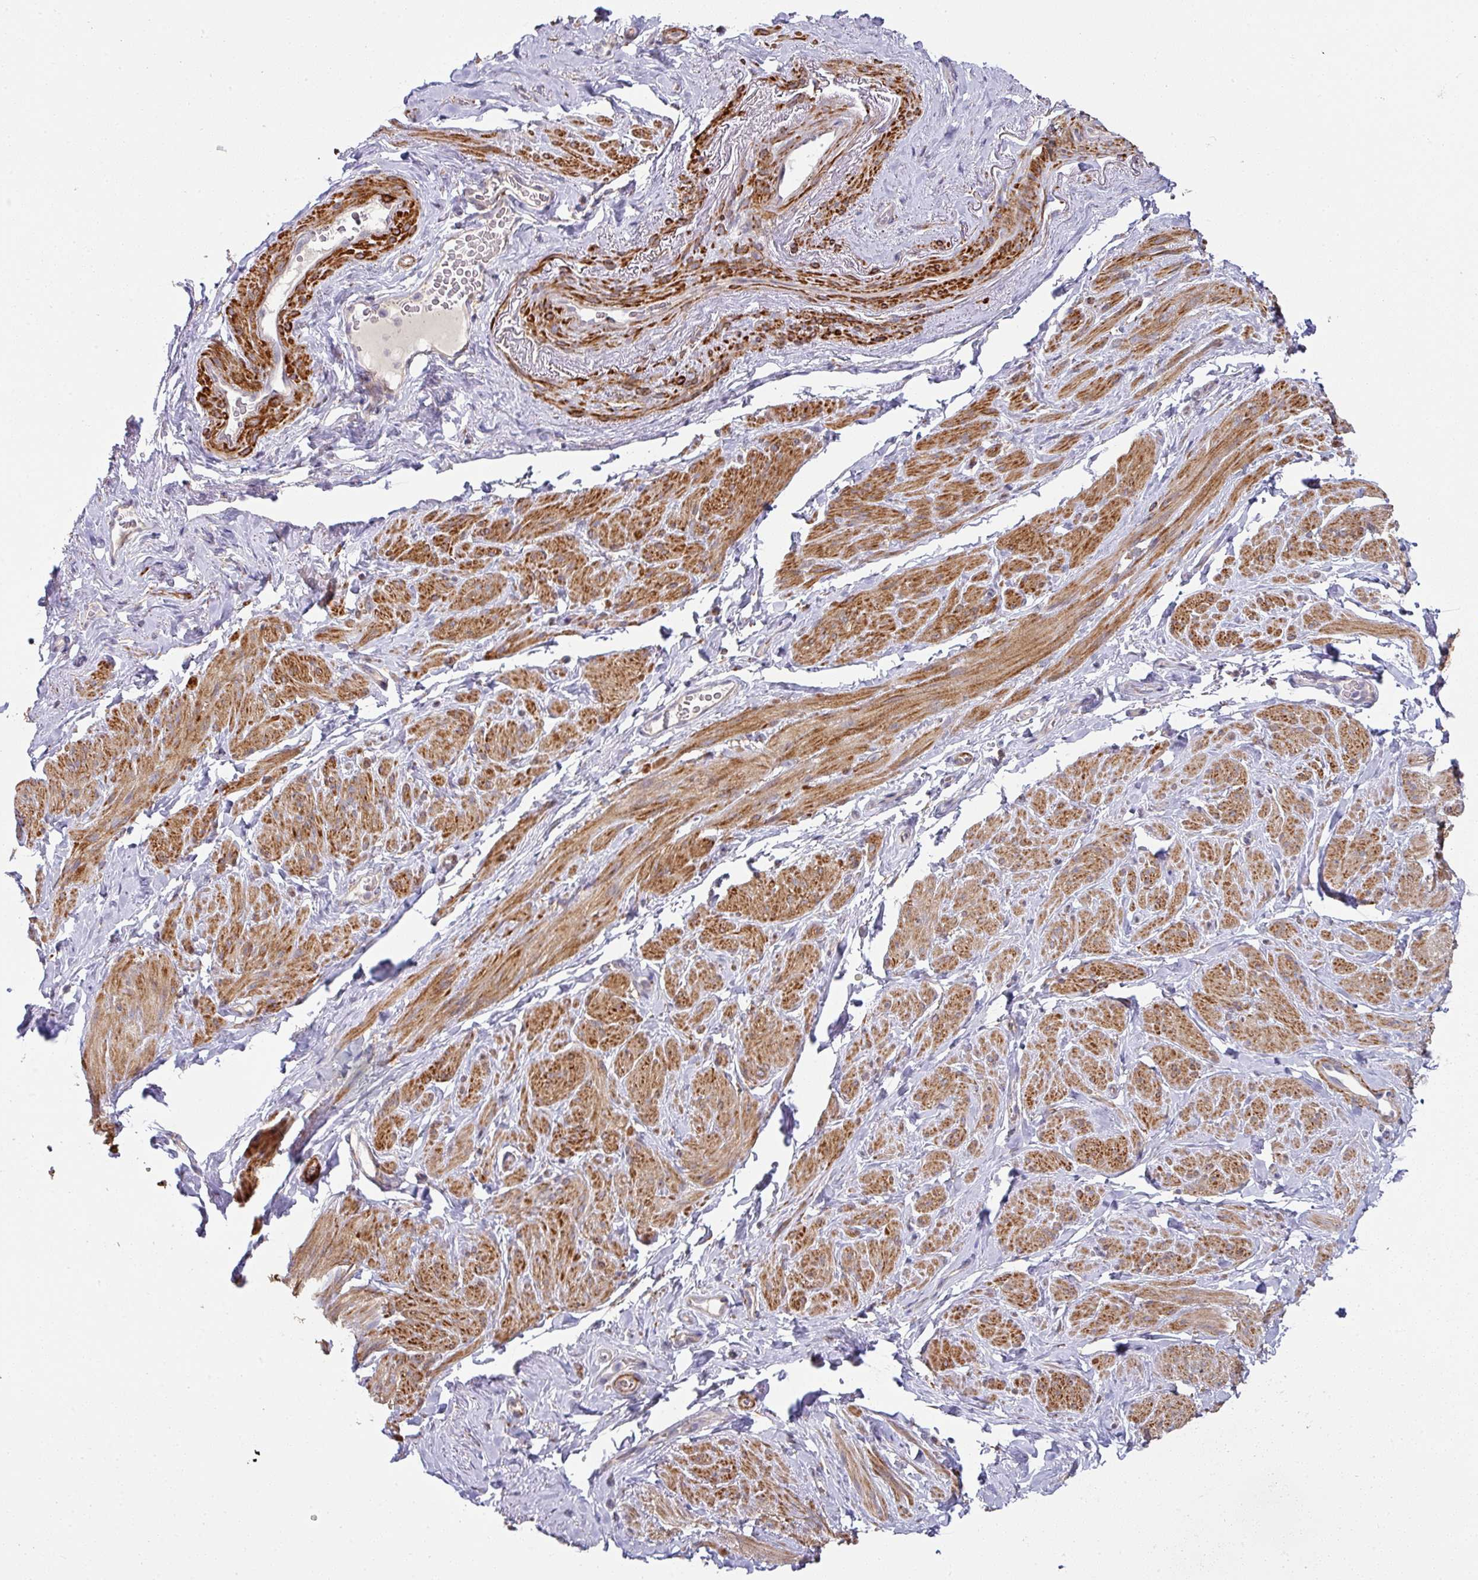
{"staining": {"intensity": "strong", "quantity": "25%-75%", "location": "cytoplasmic/membranous"}, "tissue": "smooth muscle", "cell_type": "Smooth muscle cells", "image_type": "normal", "snomed": [{"axis": "morphology", "description": "Normal tissue, NOS"}, {"axis": "topography", "description": "Smooth muscle"}, {"axis": "topography", "description": "Peripheral nerve tissue"}], "caption": "Immunohistochemical staining of normal smooth muscle displays high levels of strong cytoplasmic/membranous positivity in about 25%-75% of smooth muscle cells.", "gene": "ZNF268", "patient": {"sex": "male", "age": 69}}